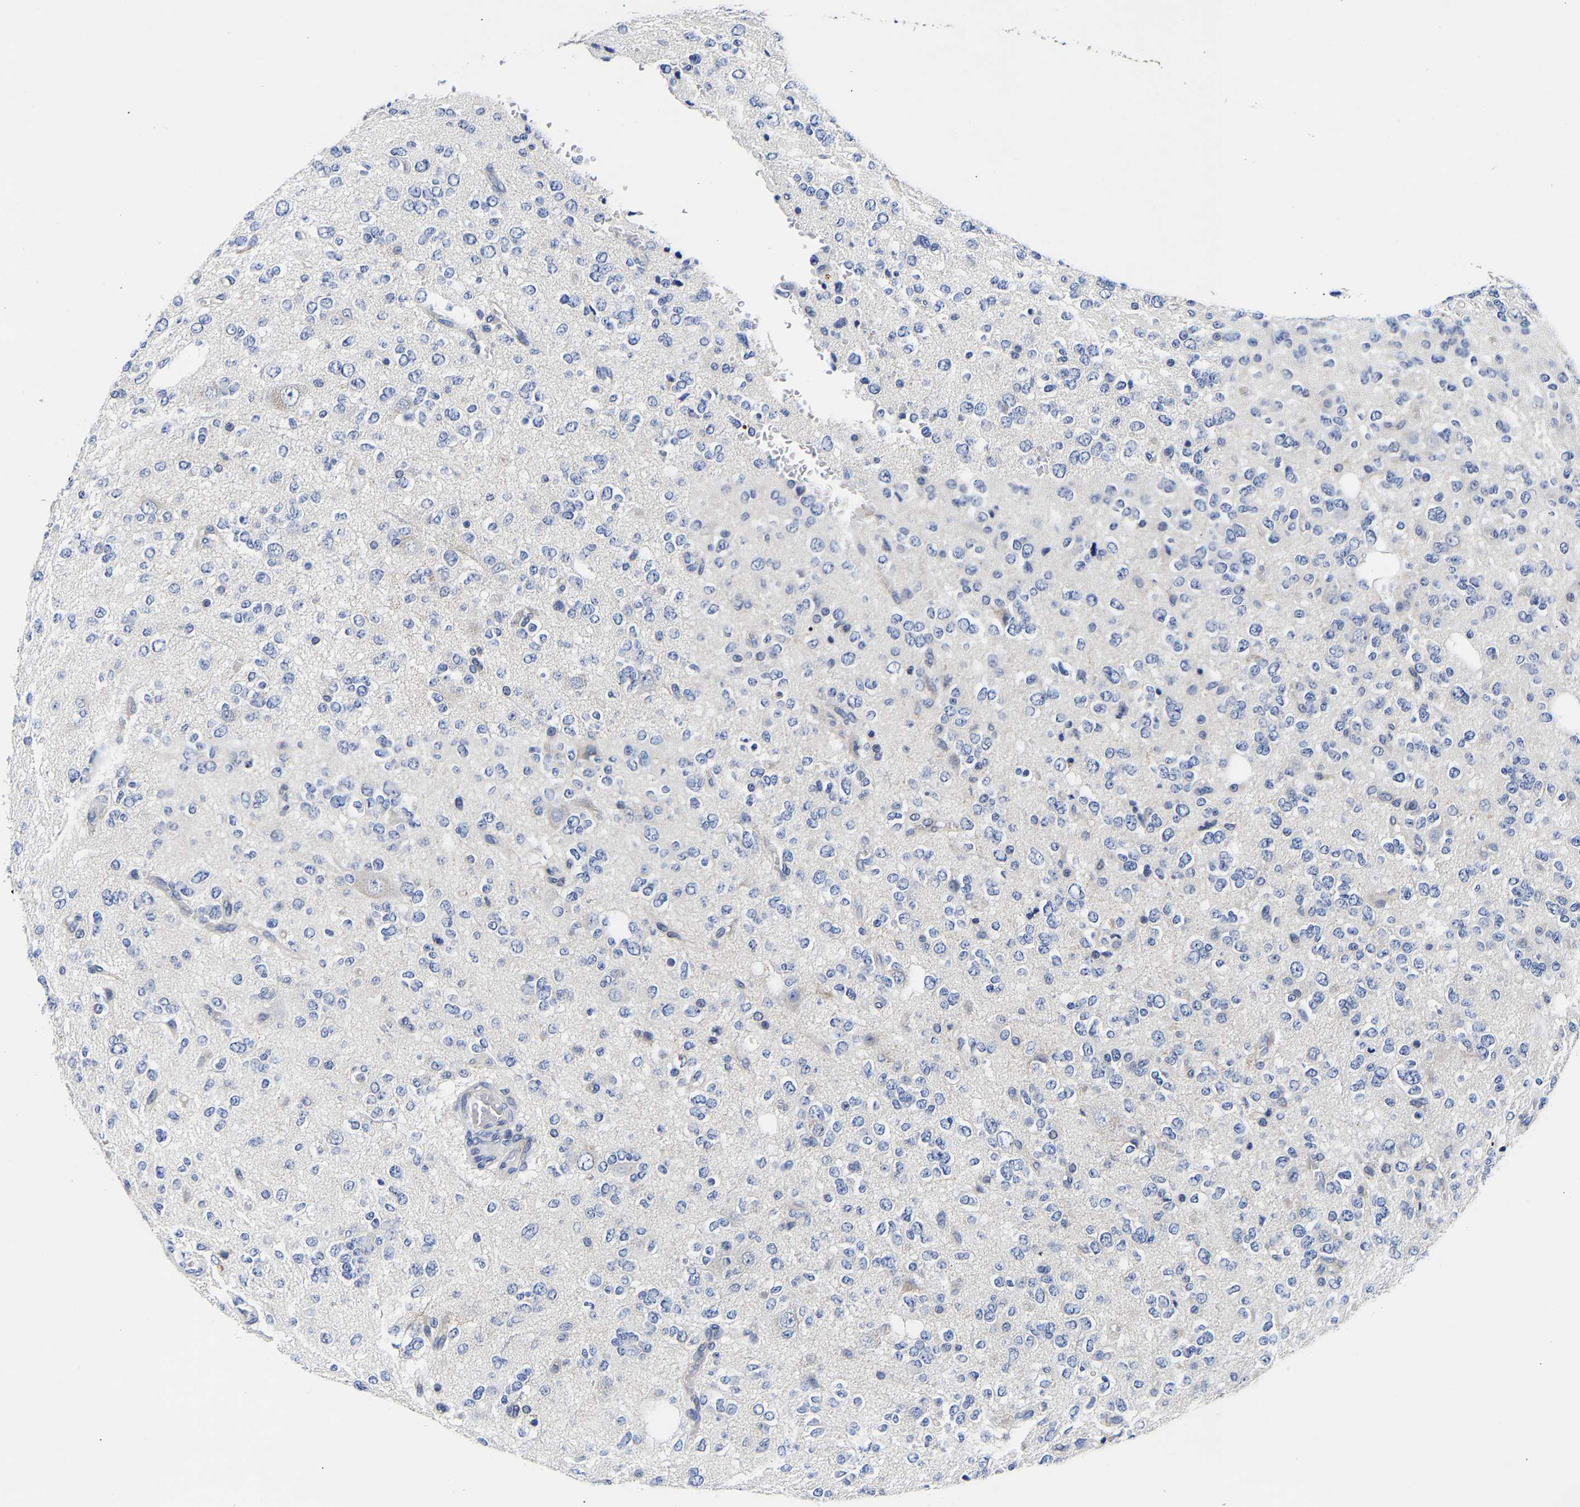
{"staining": {"intensity": "negative", "quantity": "none", "location": "none"}, "tissue": "glioma", "cell_type": "Tumor cells", "image_type": "cancer", "snomed": [{"axis": "morphology", "description": "Glioma, malignant, Low grade"}, {"axis": "topography", "description": "Brain"}], "caption": "There is no significant positivity in tumor cells of low-grade glioma (malignant).", "gene": "CCDC6", "patient": {"sex": "male", "age": 38}}